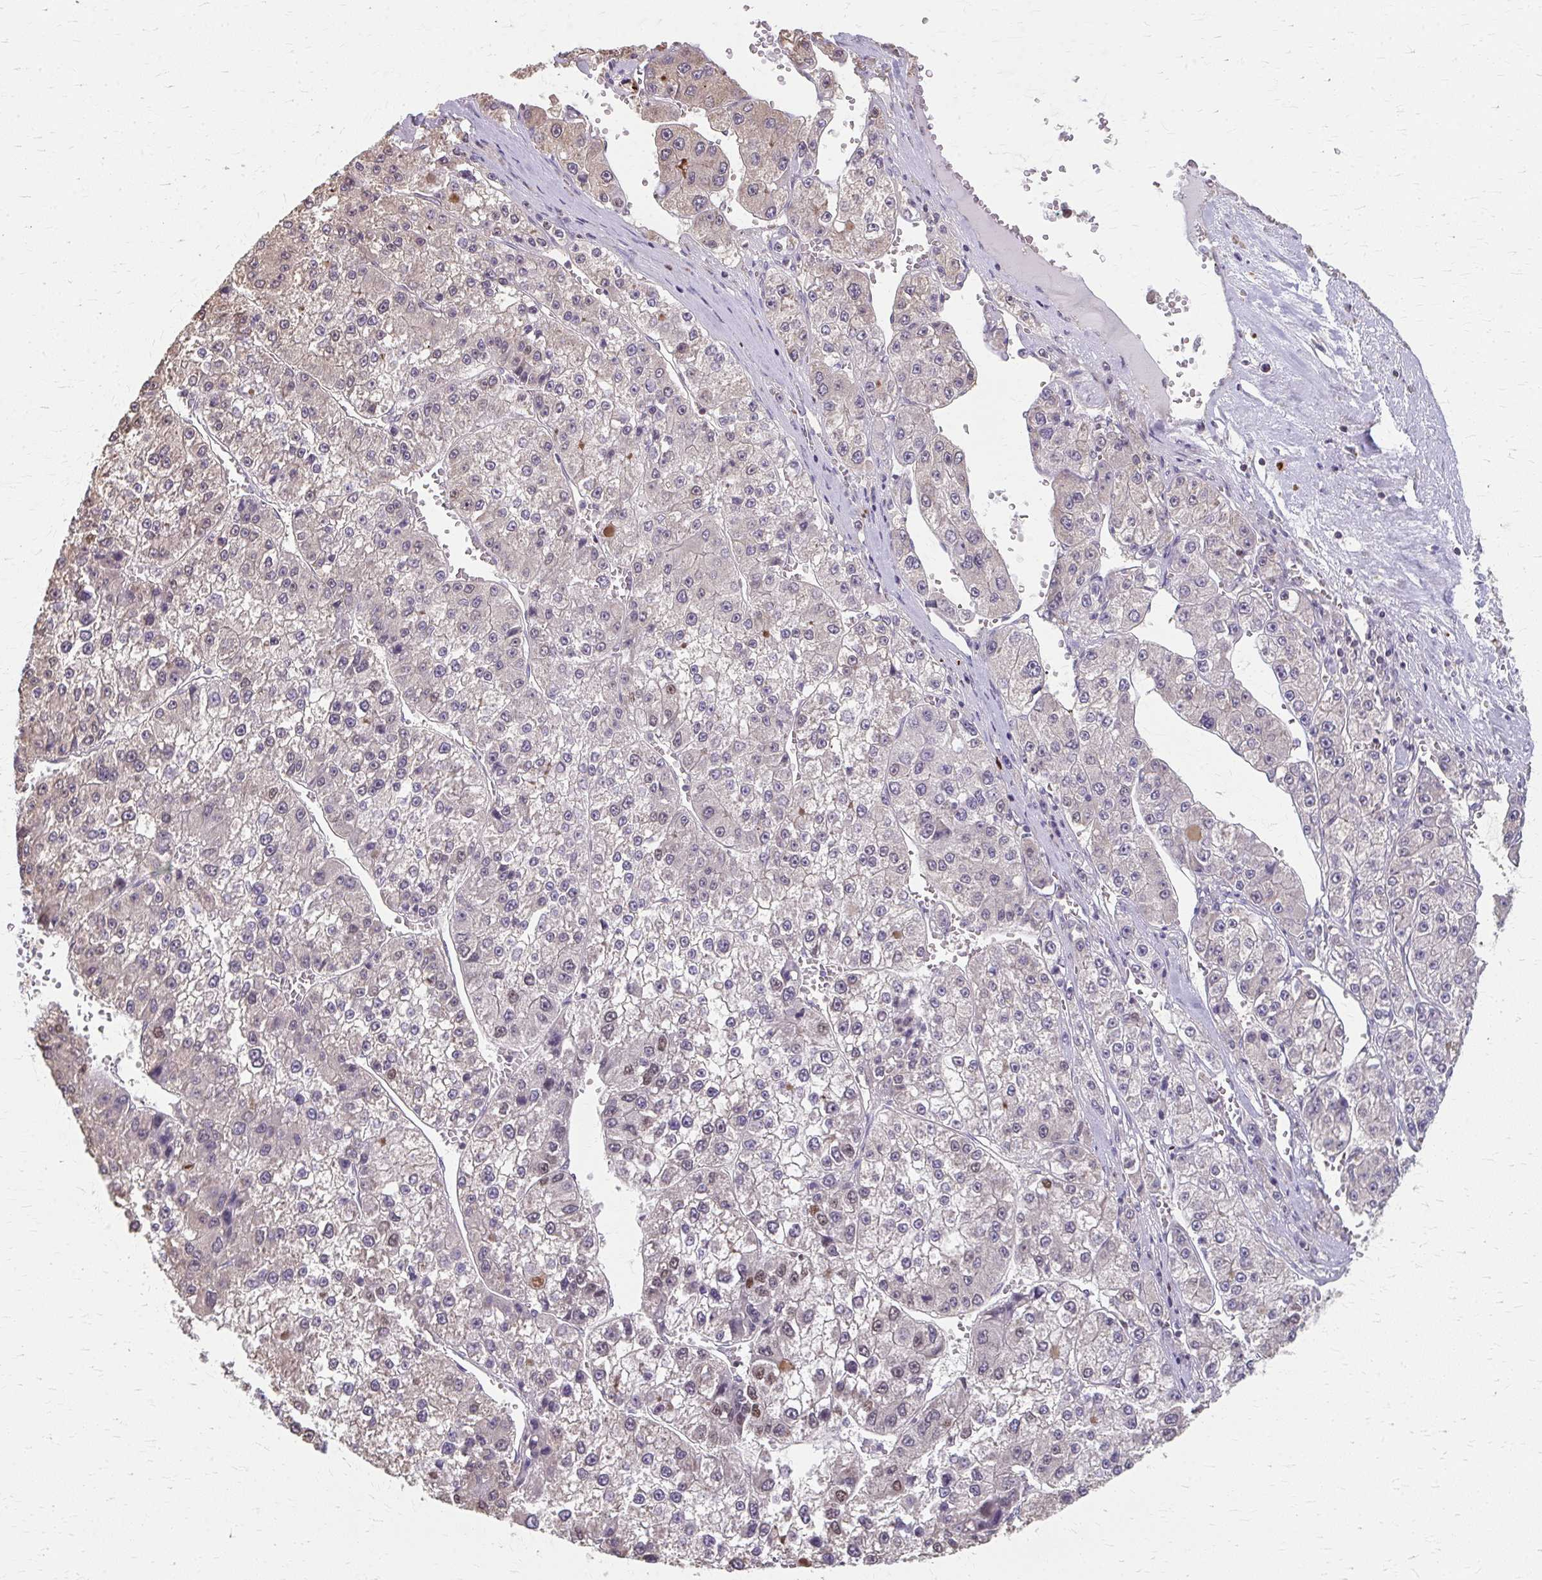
{"staining": {"intensity": "weak", "quantity": "<25%", "location": "nuclear"}, "tissue": "liver cancer", "cell_type": "Tumor cells", "image_type": "cancer", "snomed": [{"axis": "morphology", "description": "Carcinoma, Hepatocellular, NOS"}, {"axis": "topography", "description": "Liver"}], "caption": "An IHC histopathology image of liver cancer (hepatocellular carcinoma) is shown. There is no staining in tumor cells of liver cancer (hepatocellular carcinoma).", "gene": "RABGAP1L", "patient": {"sex": "female", "age": 73}}